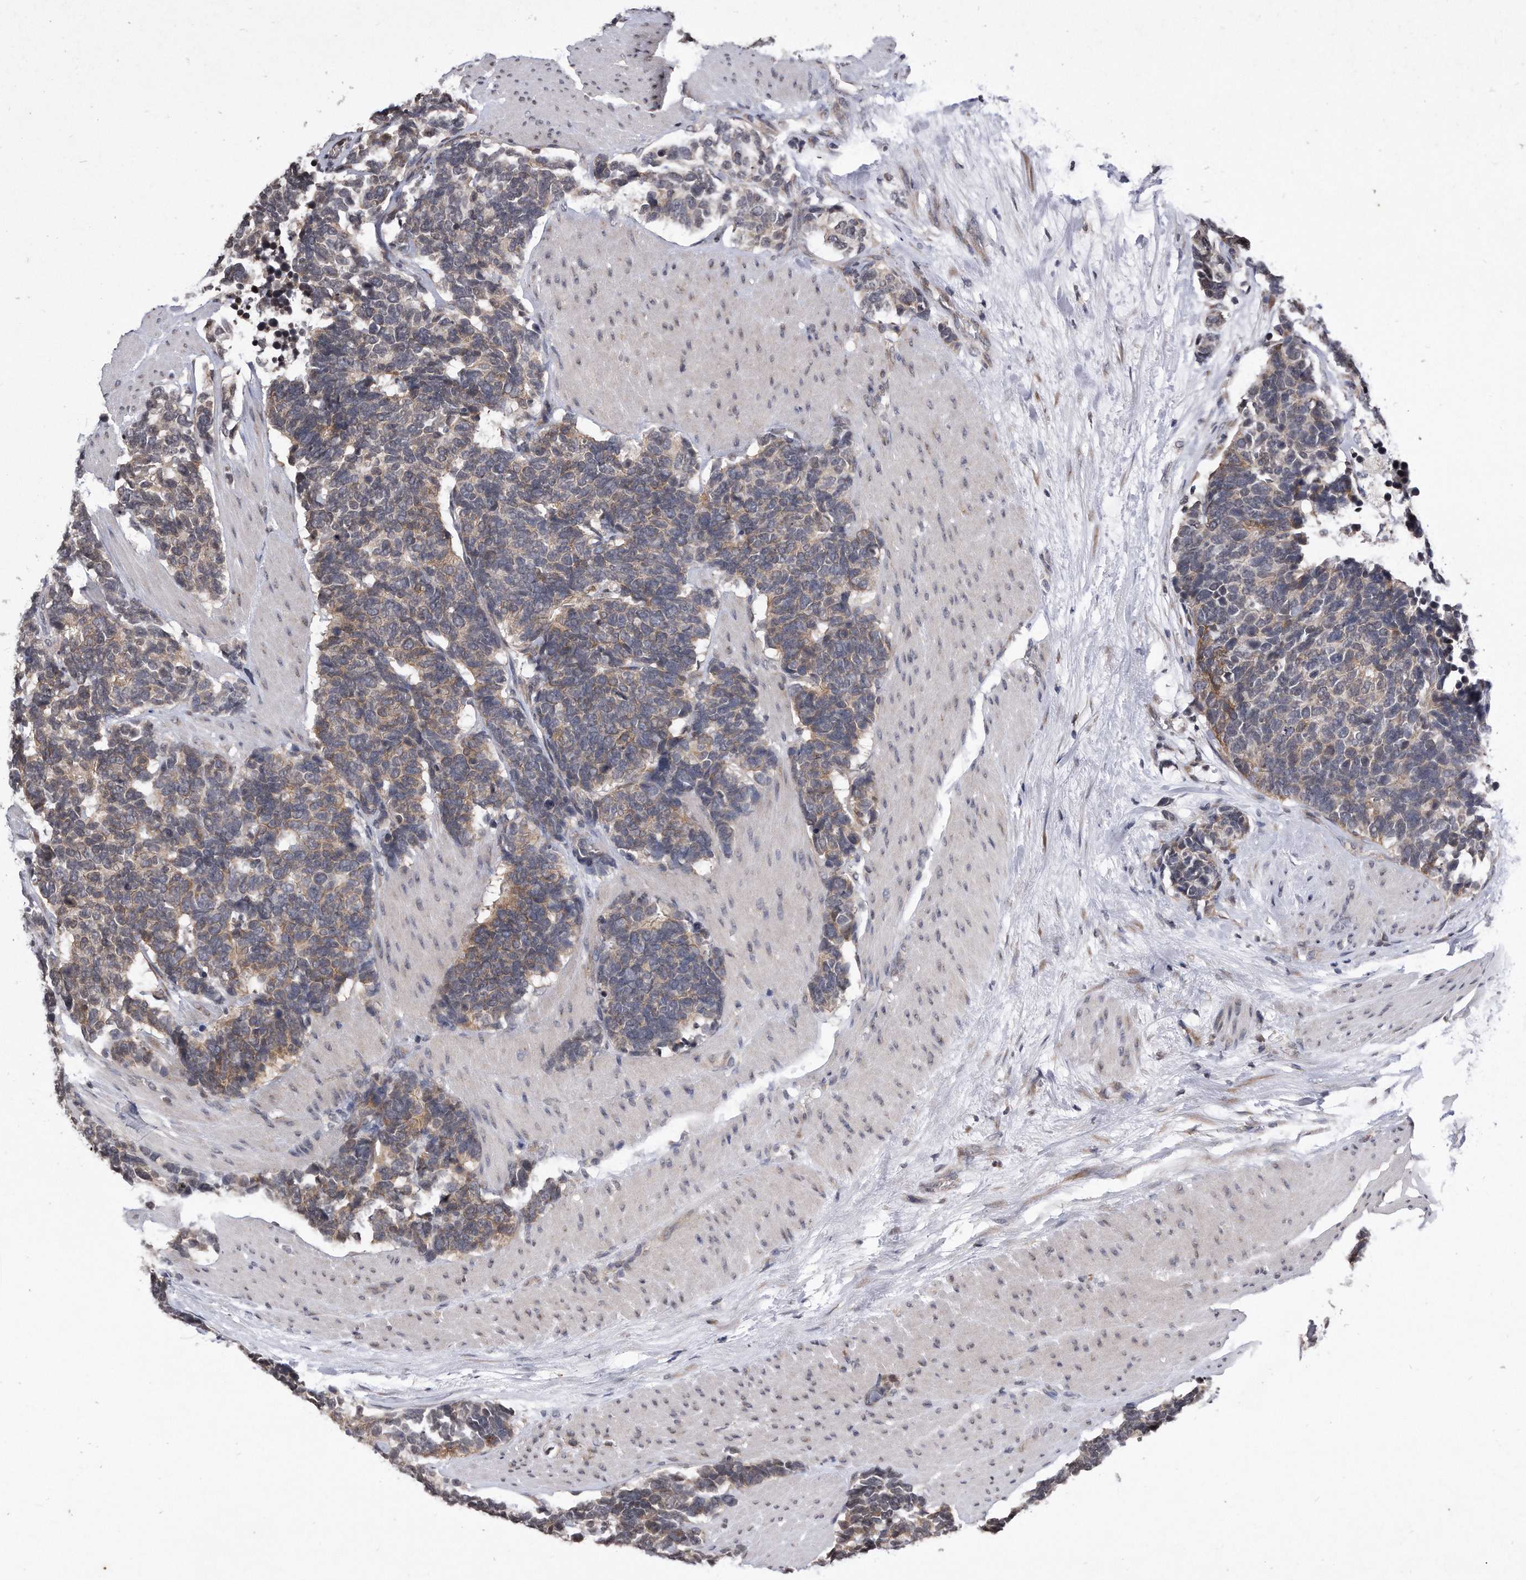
{"staining": {"intensity": "weak", "quantity": ">75%", "location": "cytoplasmic/membranous"}, "tissue": "carcinoid", "cell_type": "Tumor cells", "image_type": "cancer", "snomed": [{"axis": "morphology", "description": "Carcinoma, NOS"}, {"axis": "morphology", "description": "Carcinoid, malignant, NOS"}, {"axis": "topography", "description": "Urinary bladder"}], "caption": "Protein expression analysis of human carcinoid (malignant) reveals weak cytoplasmic/membranous expression in about >75% of tumor cells. The staining is performed using DAB brown chromogen to label protein expression. The nuclei are counter-stained blue using hematoxylin.", "gene": "DAB1", "patient": {"sex": "male", "age": 57}}